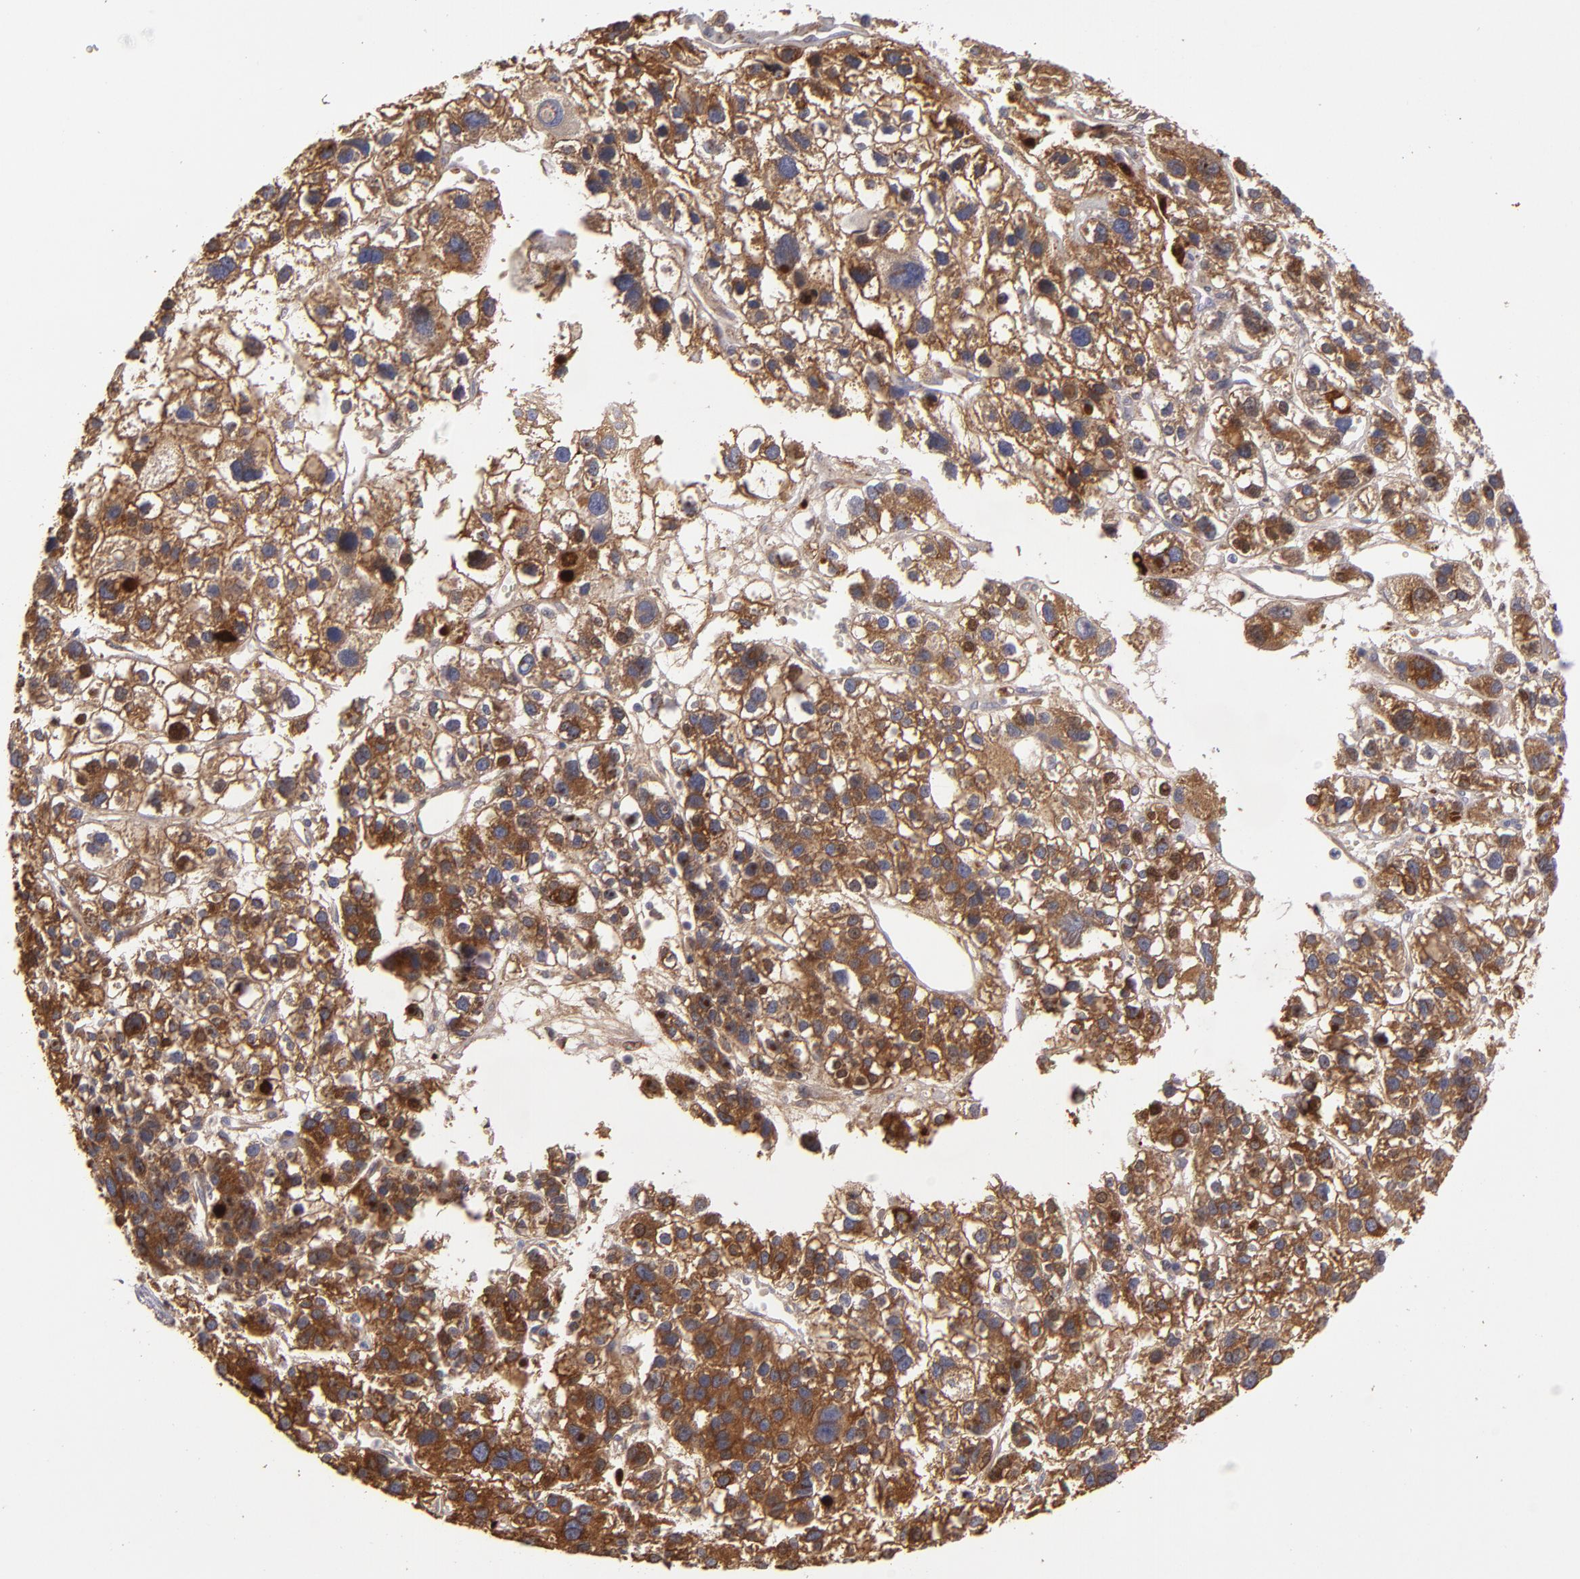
{"staining": {"intensity": "strong", "quantity": ">75%", "location": "cytoplasmic/membranous"}, "tissue": "liver cancer", "cell_type": "Tumor cells", "image_type": "cancer", "snomed": [{"axis": "morphology", "description": "Carcinoma, Hepatocellular, NOS"}, {"axis": "topography", "description": "Liver"}], "caption": "A micrograph of human liver hepatocellular carcinoma stained for a protein shows strong cytoplasmic/membranous brown staining in tumor cells.", "gene": "CFB", "patient": {"sex": "female", "age": 85}}